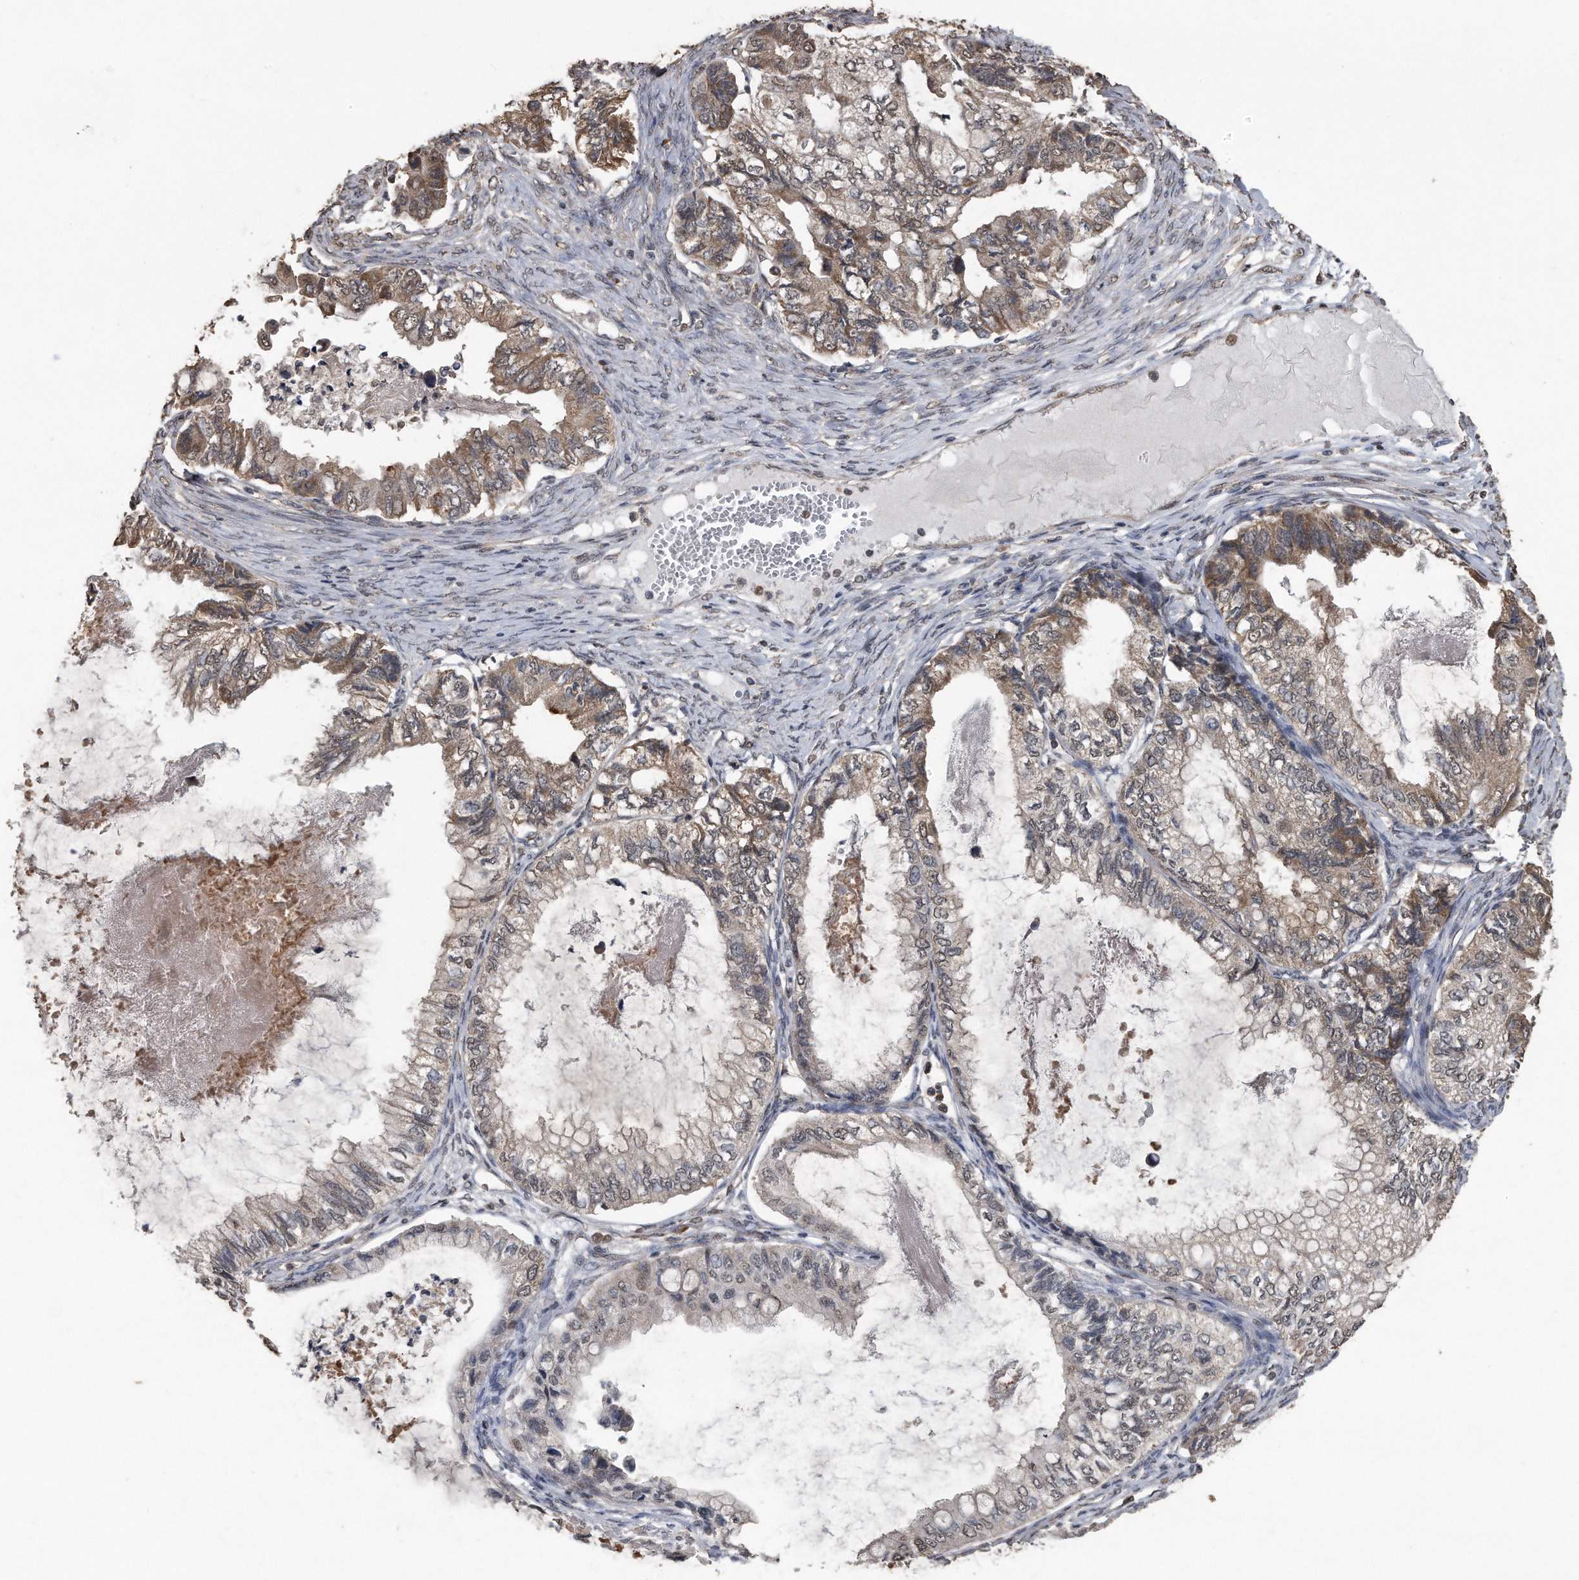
{"staining": {"intensity": "weak", "quantity": "25%-75%", "location": "cytoplasmic/membranous"}, "tissue": "ovarian cancer", "cell_type": "Tumor cells", "image_type": "cancer", "snomed": [{"axis": "morphology", "description": "Cystadenocarcinoma, mucinous, NOS"}, {"axis": "topography", "description": "Ovary"}], "caption": "DAB (3,3'-diaminobenzidine) immunohistochemical staining of human ovarian cancer (mucinous cystadenocarcinoma) reveals weak cytoplasmic/membranous protein expression in about 25%-75% of tumor cells.", "gene": "CRYZL1", "patient": {"sex": "female", "age": 80}}